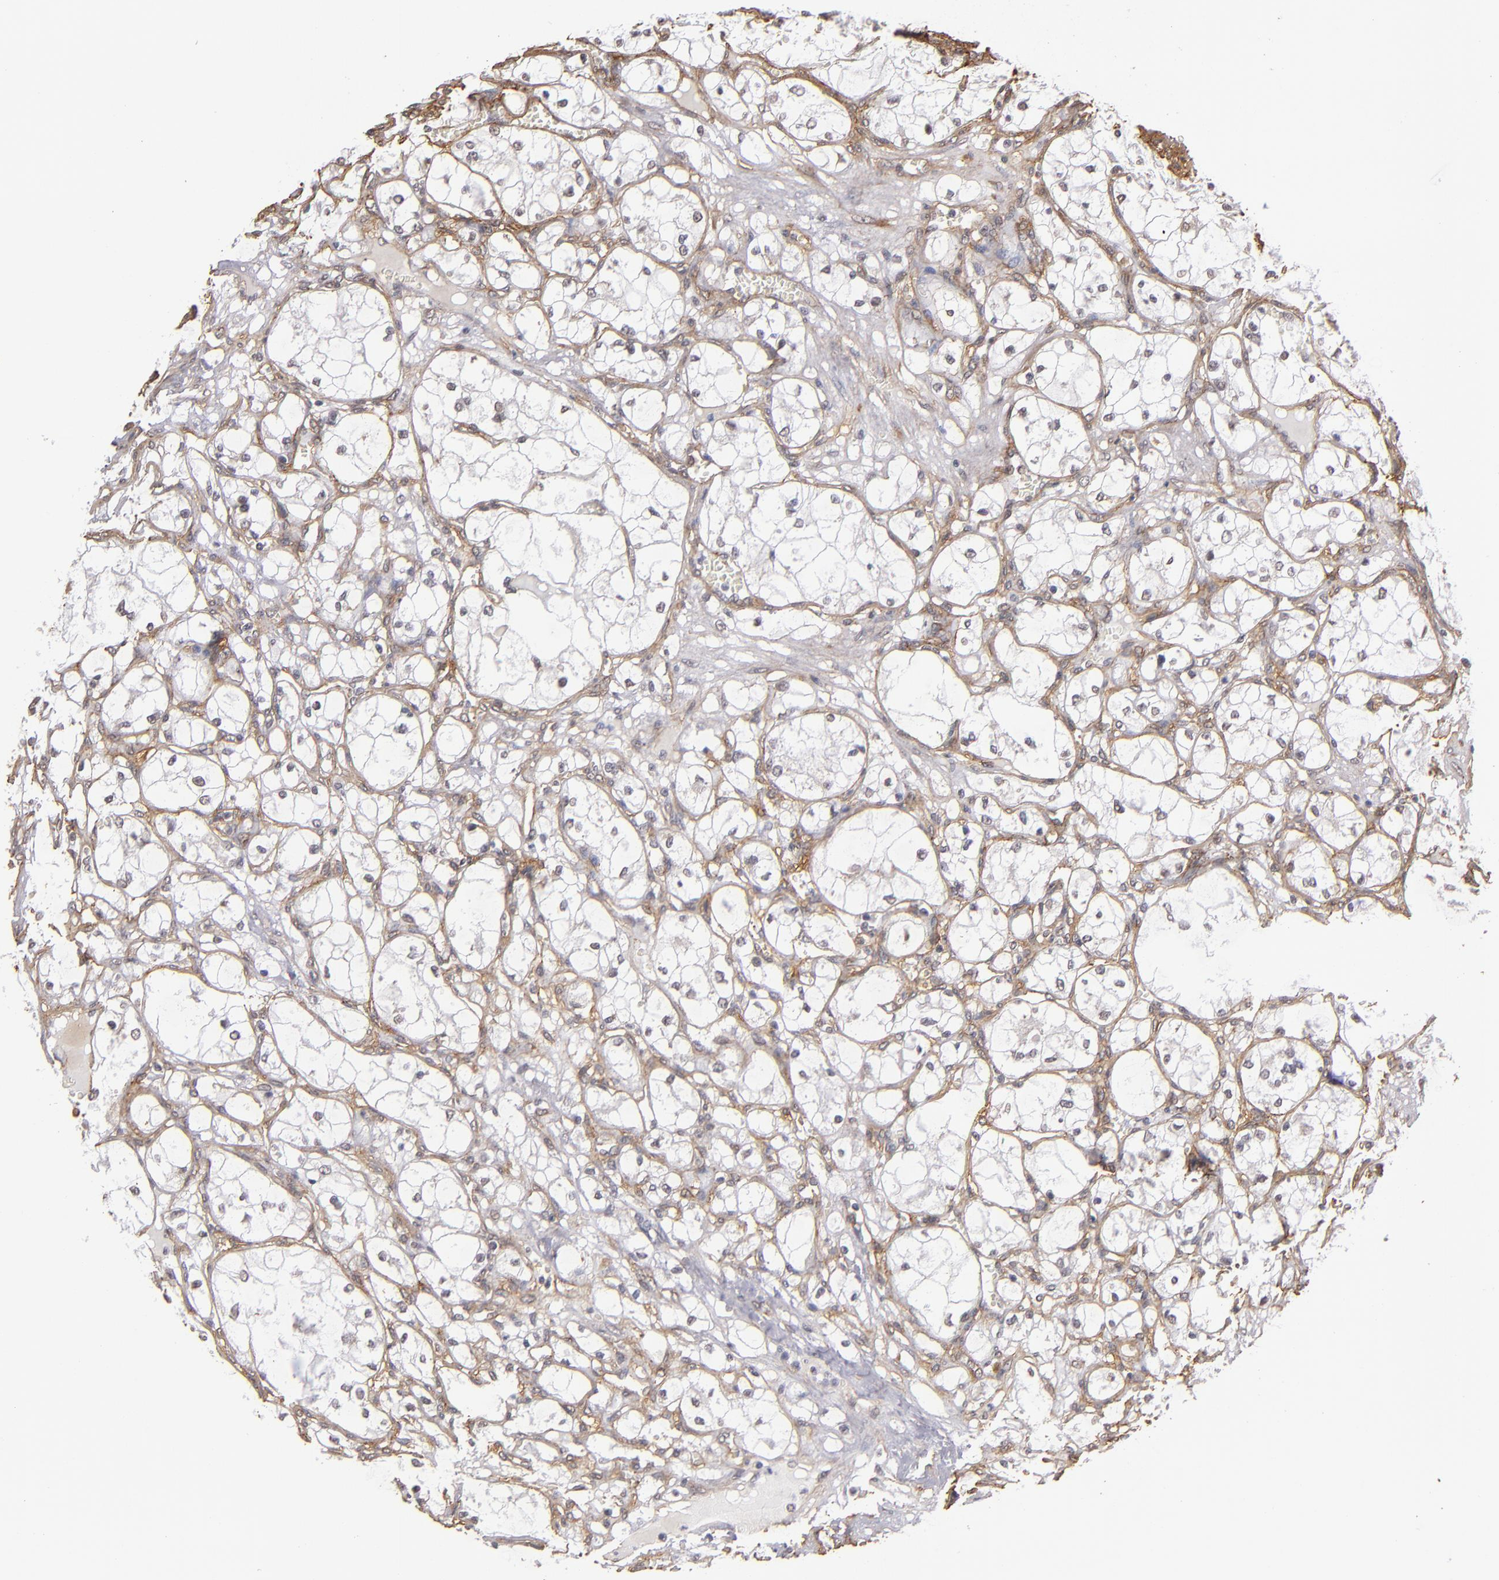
{"staining": {"intensity": "negative", "quantity": "none", "location": "none"}, "tissue": "renal cancer", "cell_type": "Tumor cells", "image_type": "cancer", "snomed": [{"axis": "morphology", "description": "Adenocarcinoma, NOS"}, {"axis": "topography", "description": "Kidney"}], "caption": "The IHC histopathology image has no significant staining in tumor cells of renal cancer (adenocarcinoma) tissue. (IHC, brightfield microscopy, high magnification).", "gene": "LAMC1", "patient": {"sex": "male", "age": 61}}